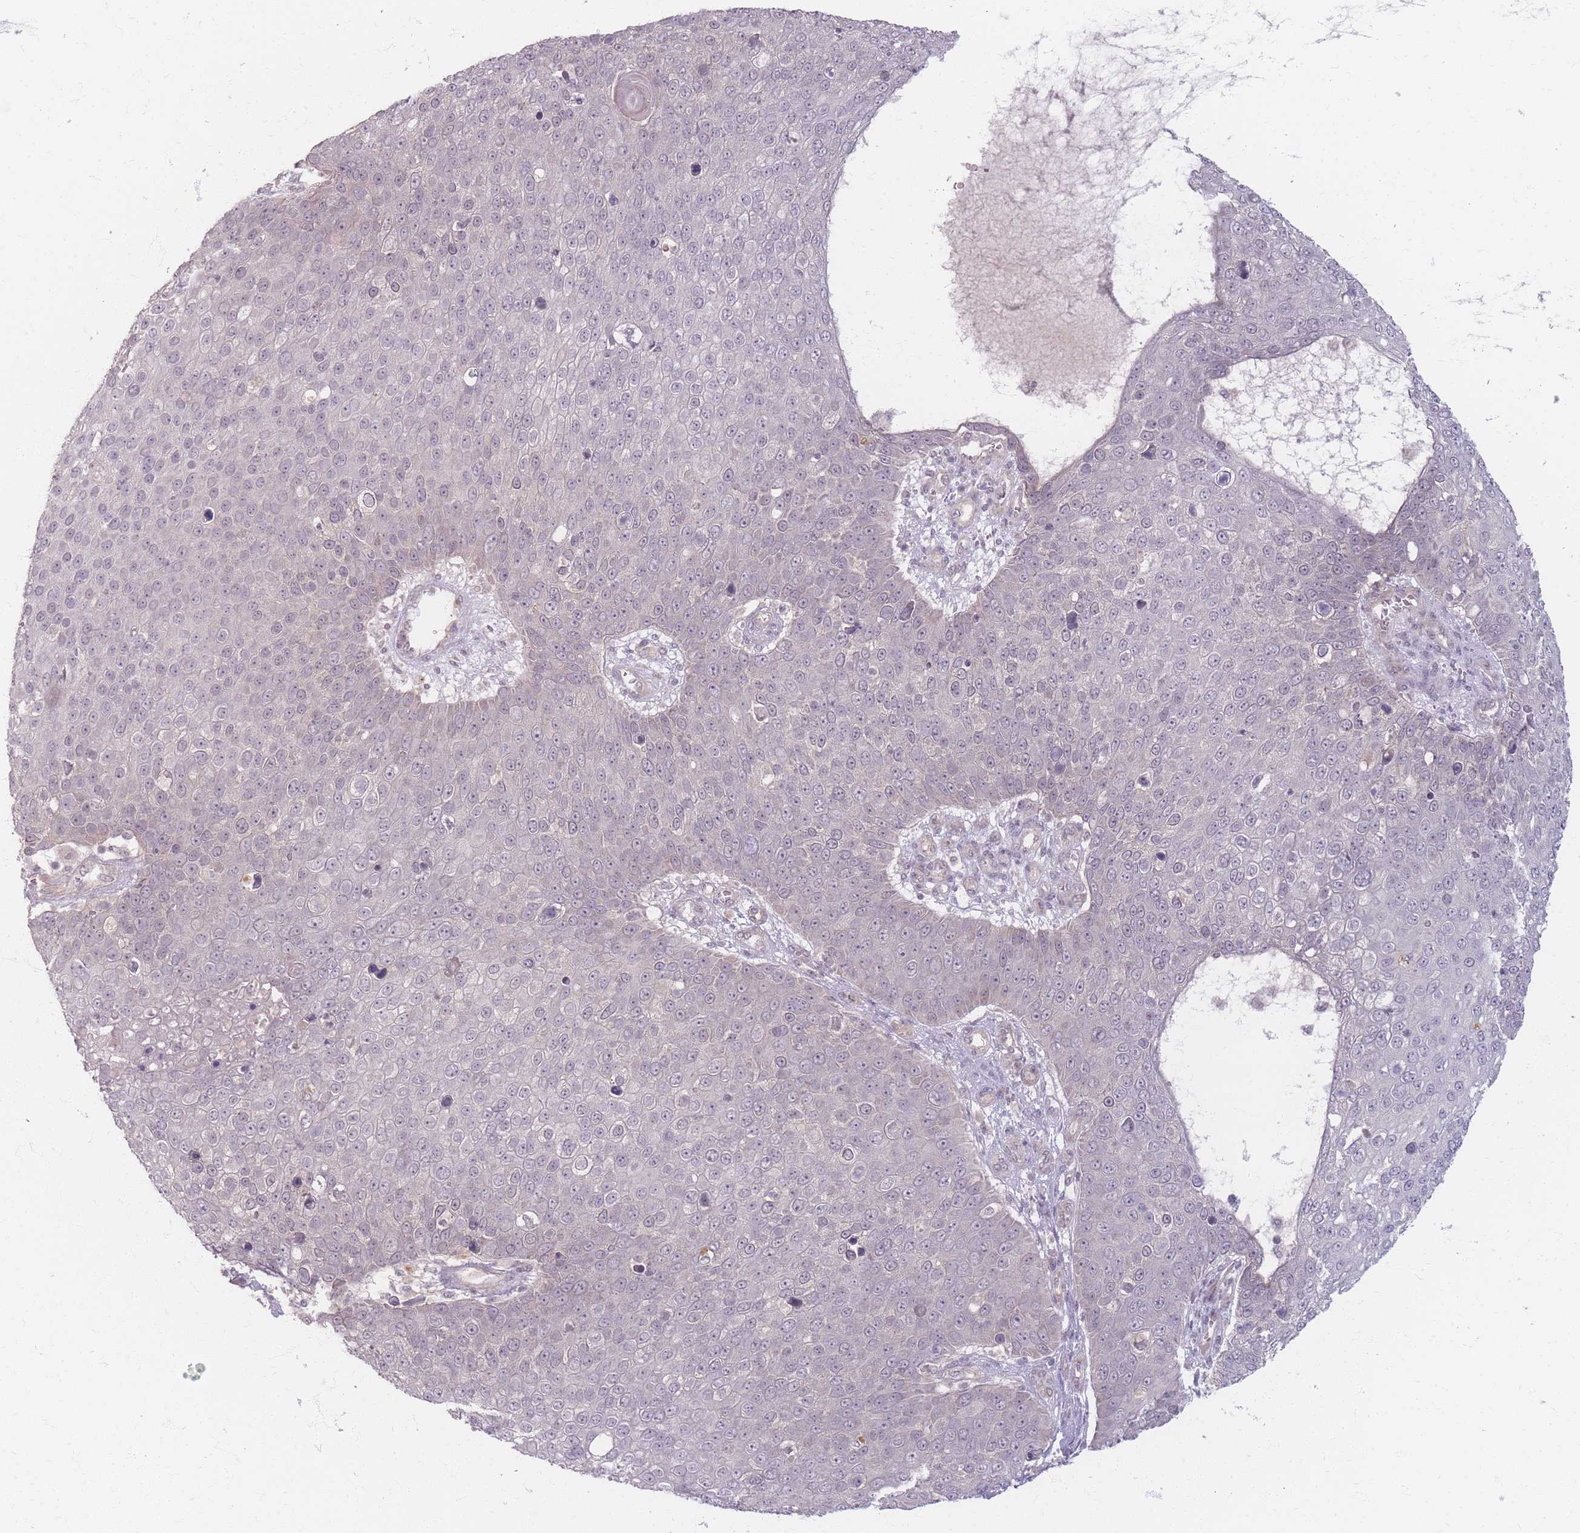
{"staining": {"intensity": "negative", "quantity": "none", "location": "none"}, "tissue": "skin cancer", "cell_type": "Tumor cells", "image_type": "cancer", "snomed": [{"axis": "morphology", "description": "Squamous cell carcinoma, NOS"}, {"axis": "topography", "description": "Skin"}], "caption": "Tumor cells show no significant protein staining in skin squamous cell carcinoma.", "gene": "GABRA6", "patient": {"sex": "male", "age": 71}}